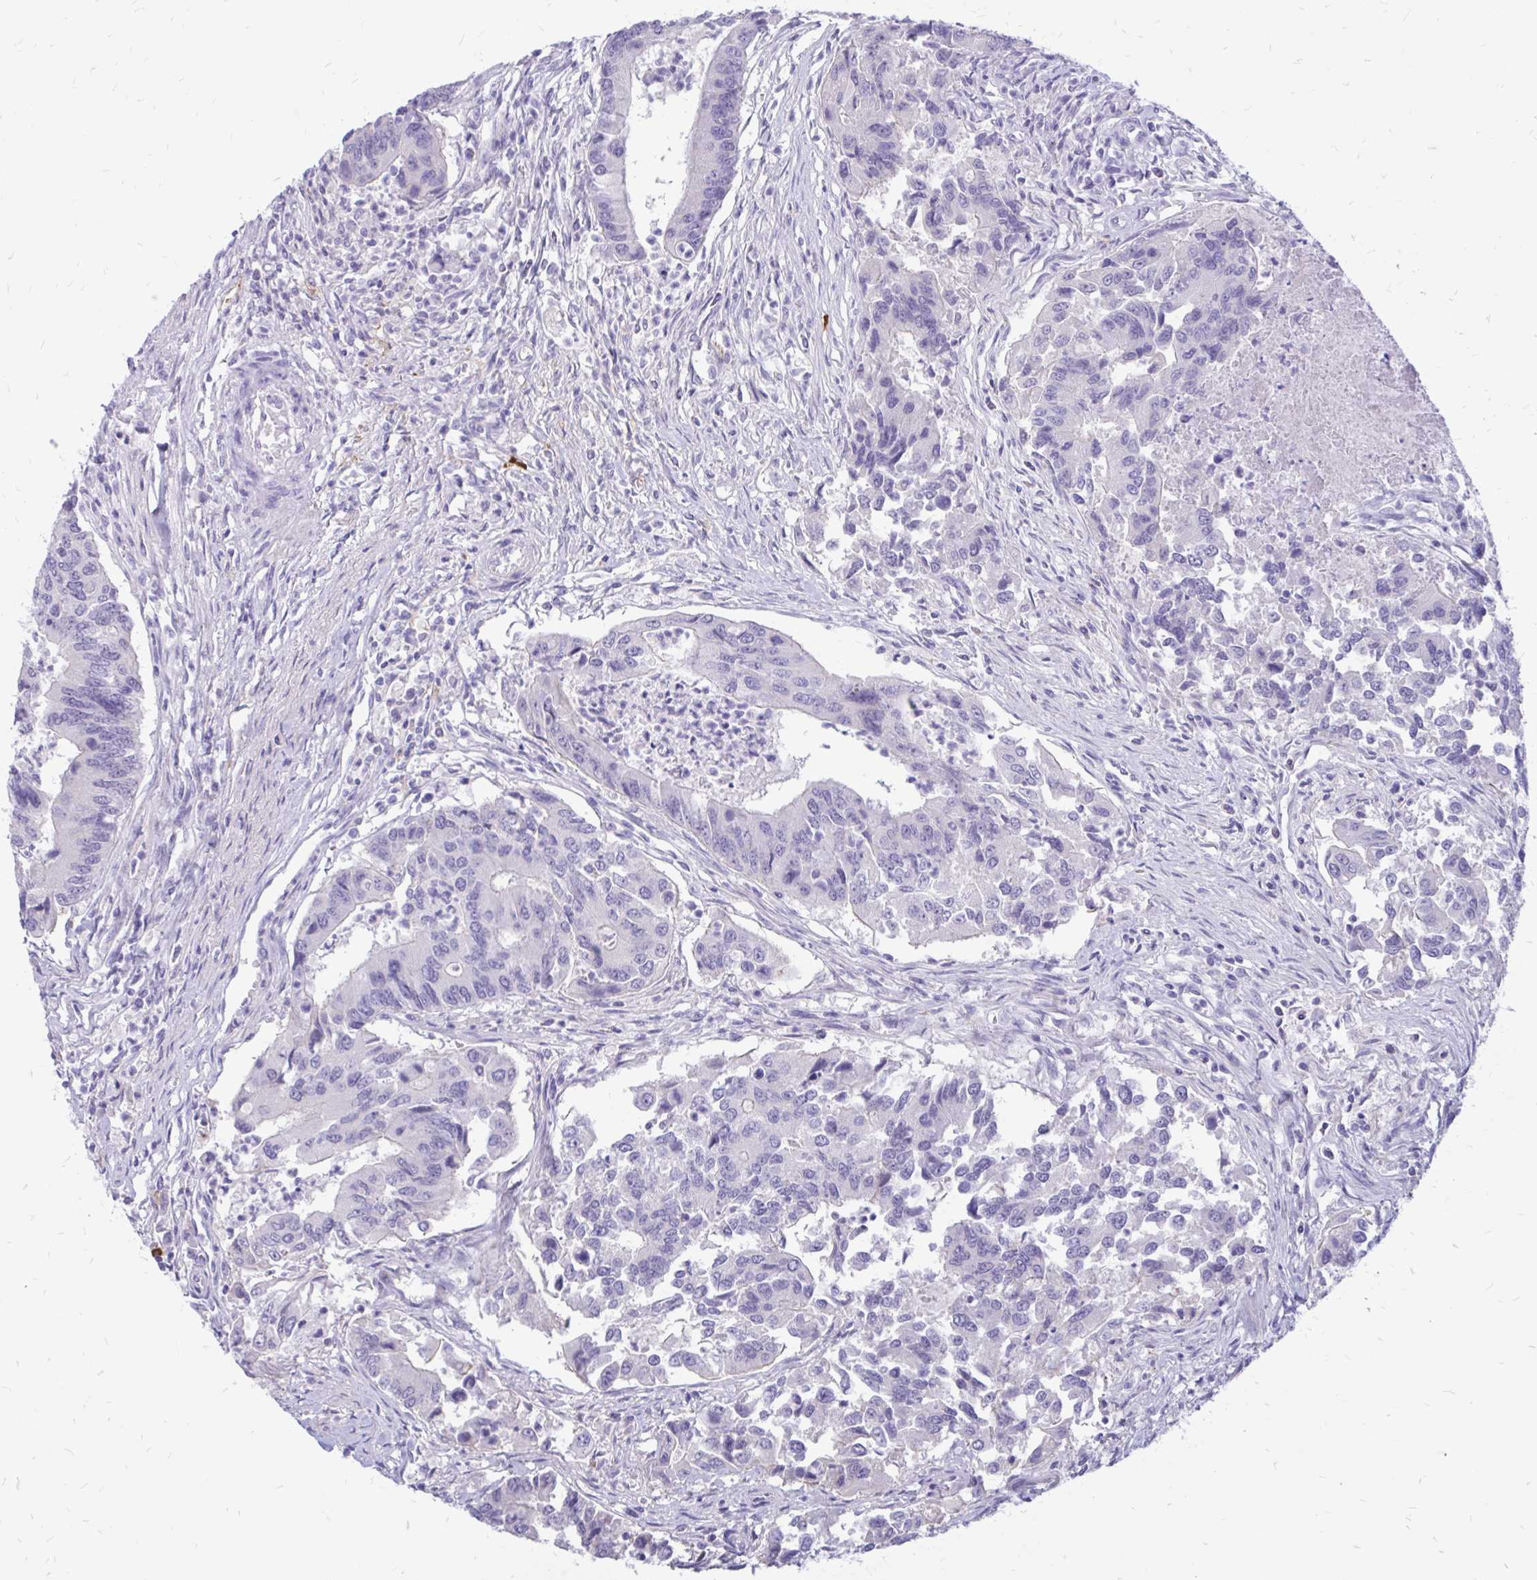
{"staining": {"intensity": "negative", "quantity": "none", "location": "none"}, "tissue": "colorectal cancer", "cell_type": "Tumor cells", "image_type": "cancer", "snomed": [{"axis": "morphology", "description": "Adenocarcinoma, NOS"}, {"axis": "topography", "description": "Colon"}], "caption": "Human colorectal cancer stained for a protein using immunohistochemistry (IHC) demonstrates no positivity in tumor cells.", "gene": "IGSF5", "patient": {"sex": "female", "age": 67}}